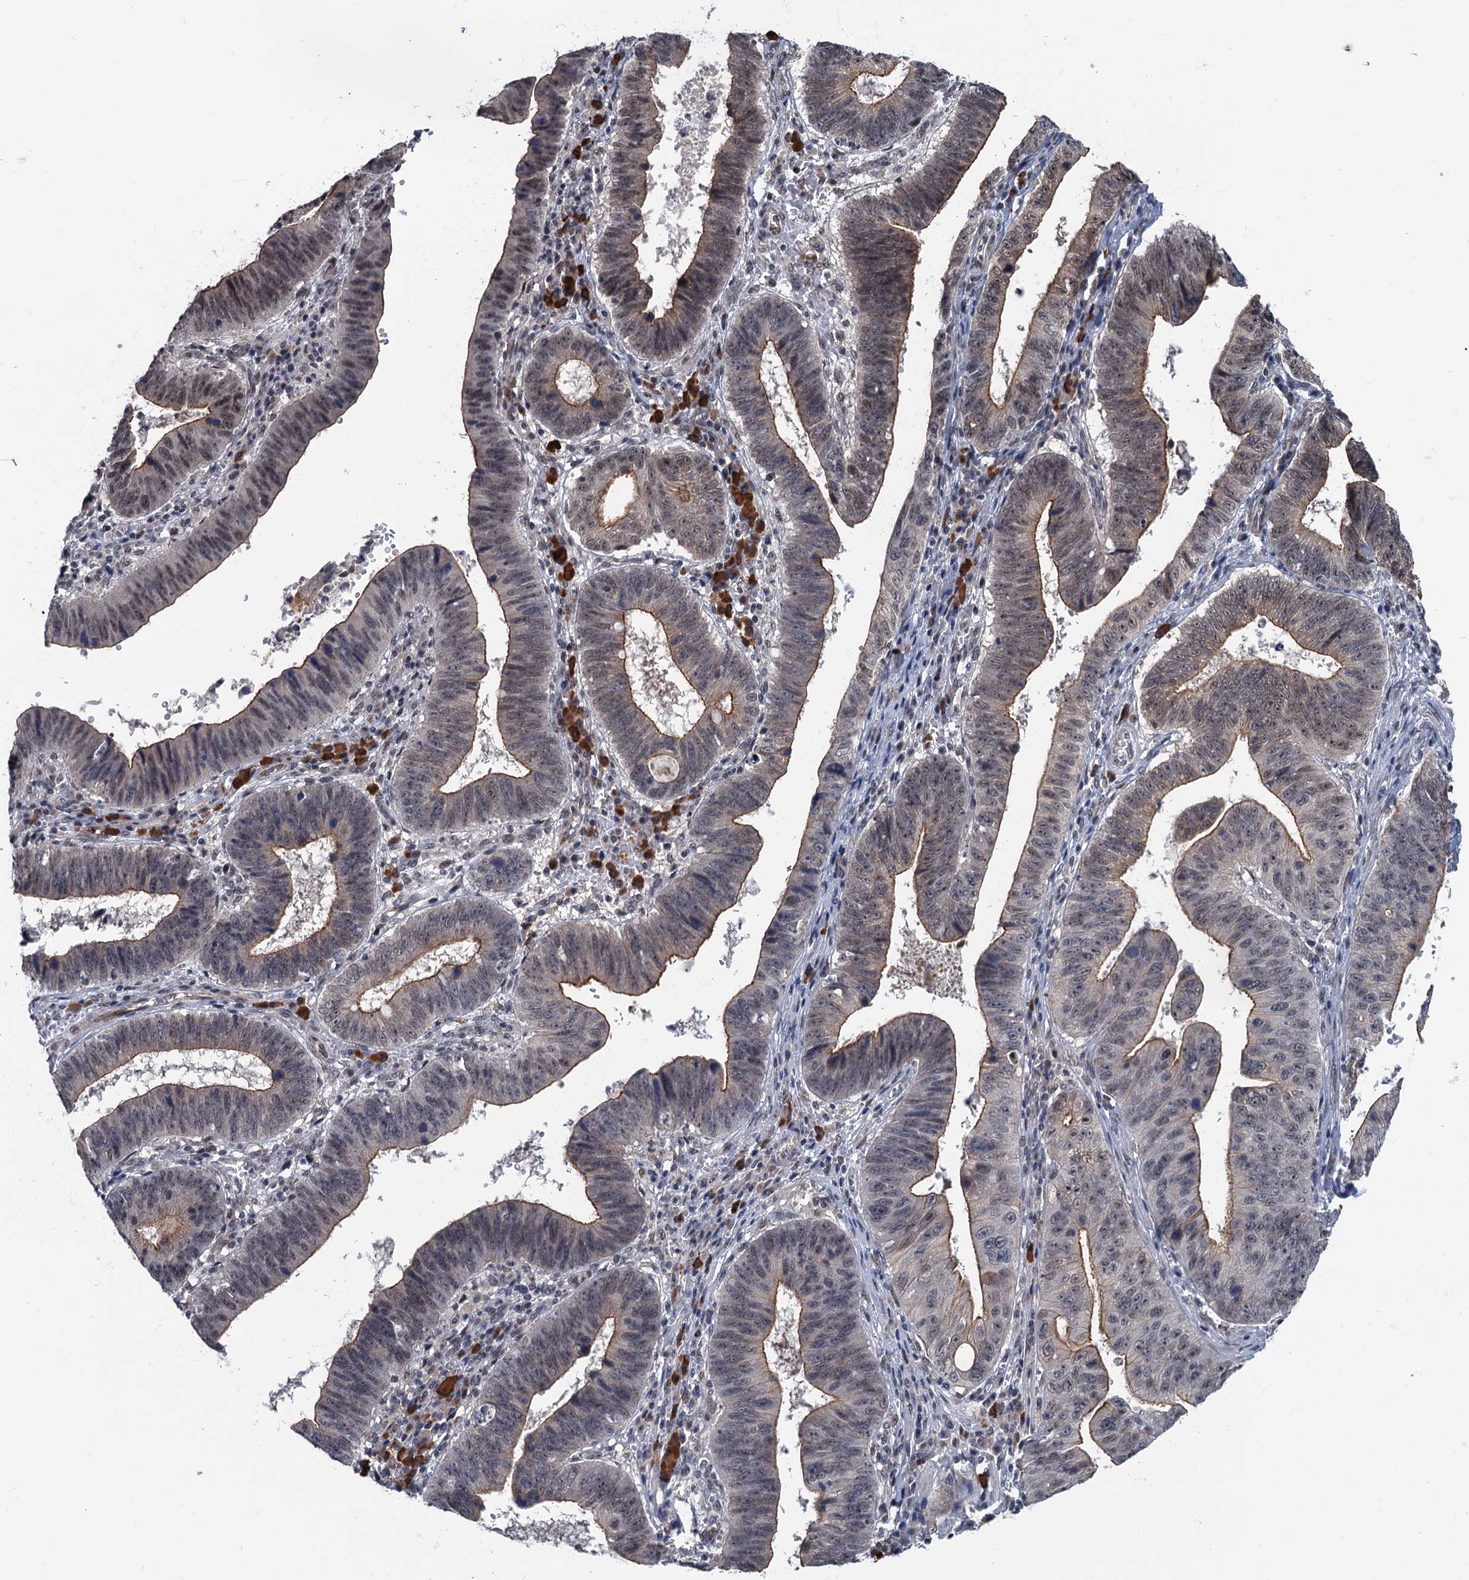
{"staining": {"intensity": "moderate", "quantity": "25%-75%", "location": "cytoplasmic/membranous,nuclear"}, "tissue": "stomach cancer", "cell_type": "Tumor cells", "image_type": "cancer", "snomed": [{"axis": "morphology", "description": "Adenocarcinoma, NOS"}, {"axis": "topography", "description": "Stomach"}], "caption": "Tumor cells demonstrate medium levels of moderate cytoplasmic/membranous and nuclear staining in about 25%-75% of cells in human stomach adenocarcinoma.", "gene": "RASSF4", "patient": {"sex": "male", "age": 59}}